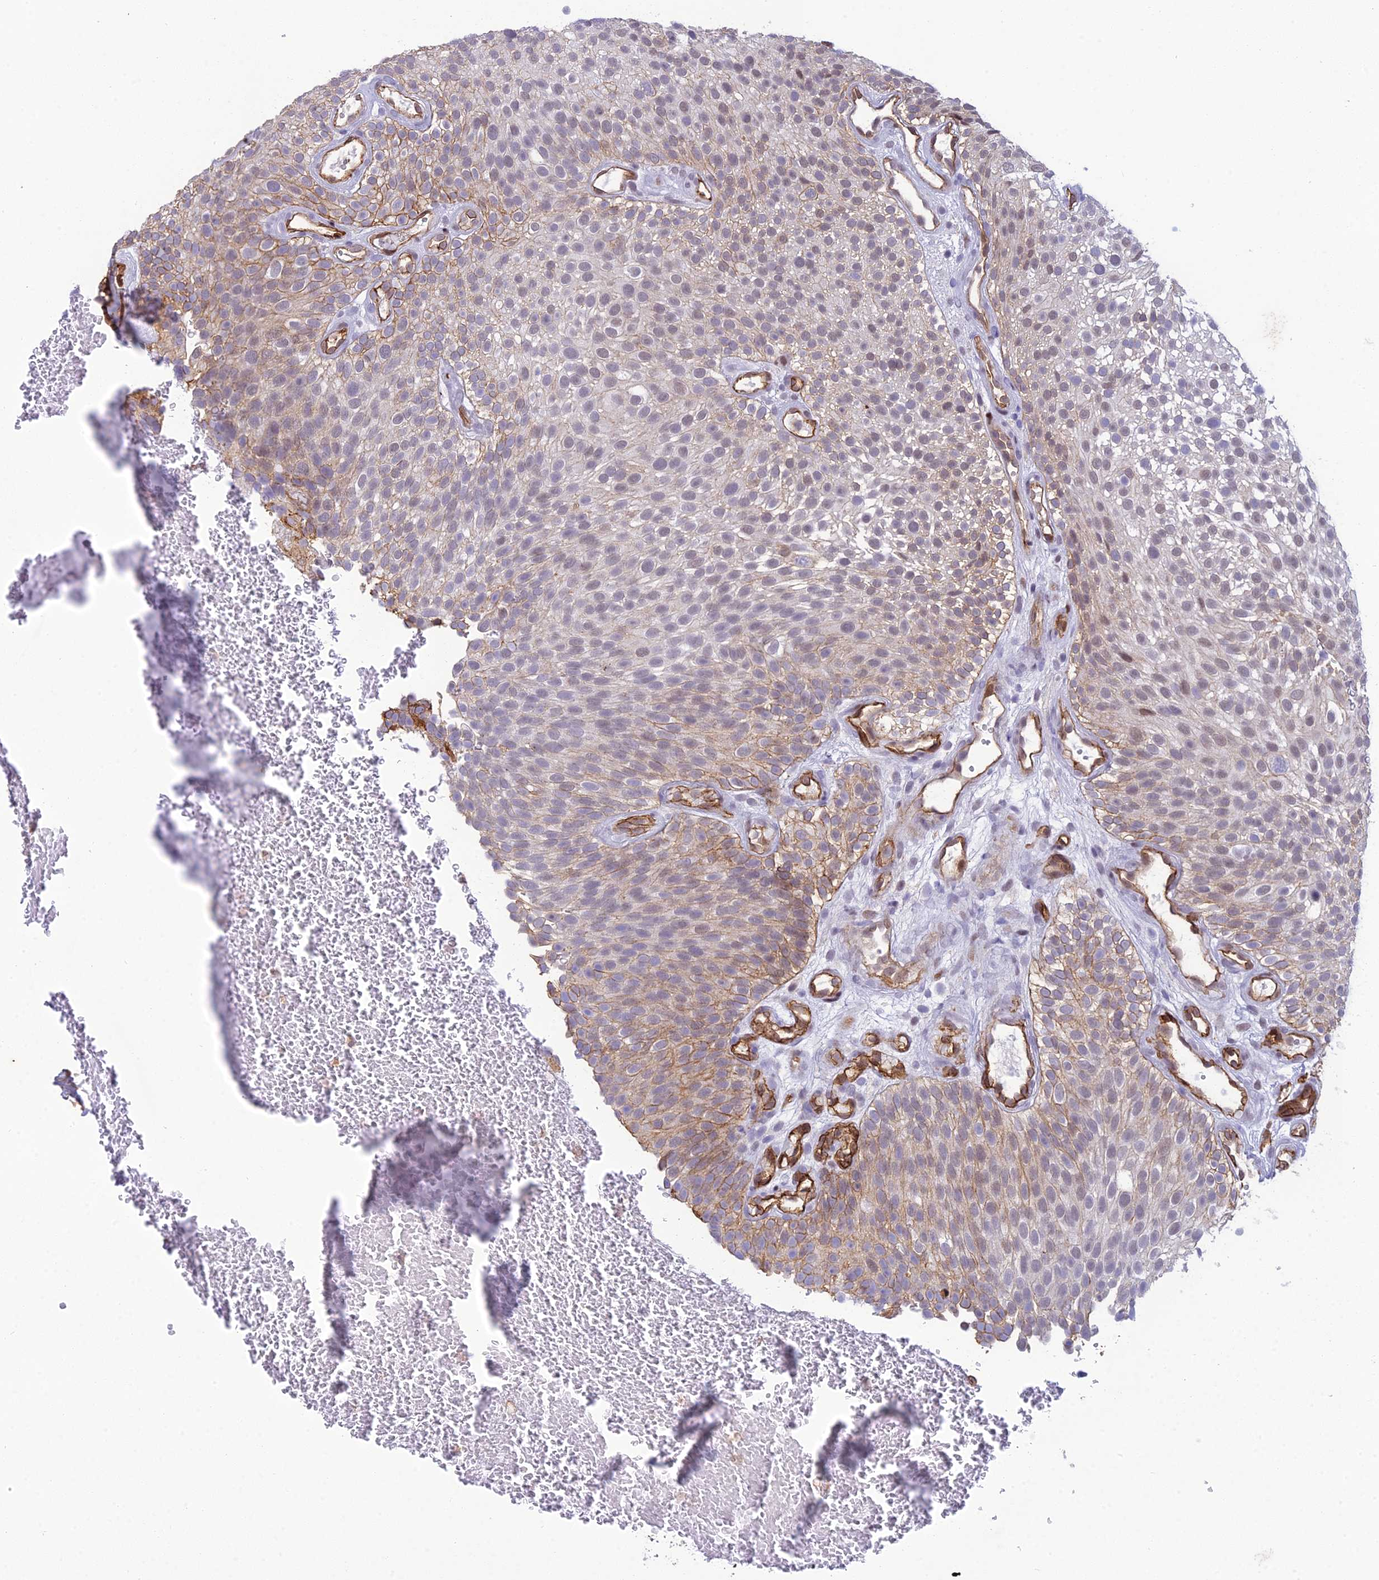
{"staining": {"intensity": "weak", "quantity": "25%-75%", "location": "cytoplasmic/membranous"}, "tissue": "urothelial cancer", "cell_type": "Tumor cells", "image_type": "cancer", "snomed": [{"axis": "morphology", "description": "Urothelial carcinoma, Low grade"}, {"axis": "topography", "description": "Urinary bladder"}], "caption": "Approximately 25%-75% of tumor cells in human low-grade urothelial carcinoma show weak cytoplasmic/membranous protein positivity as visualized by brown immunohistochemical staining.", "gene": "RANBP3", "patient": {"sex": "male", "age": 78}}